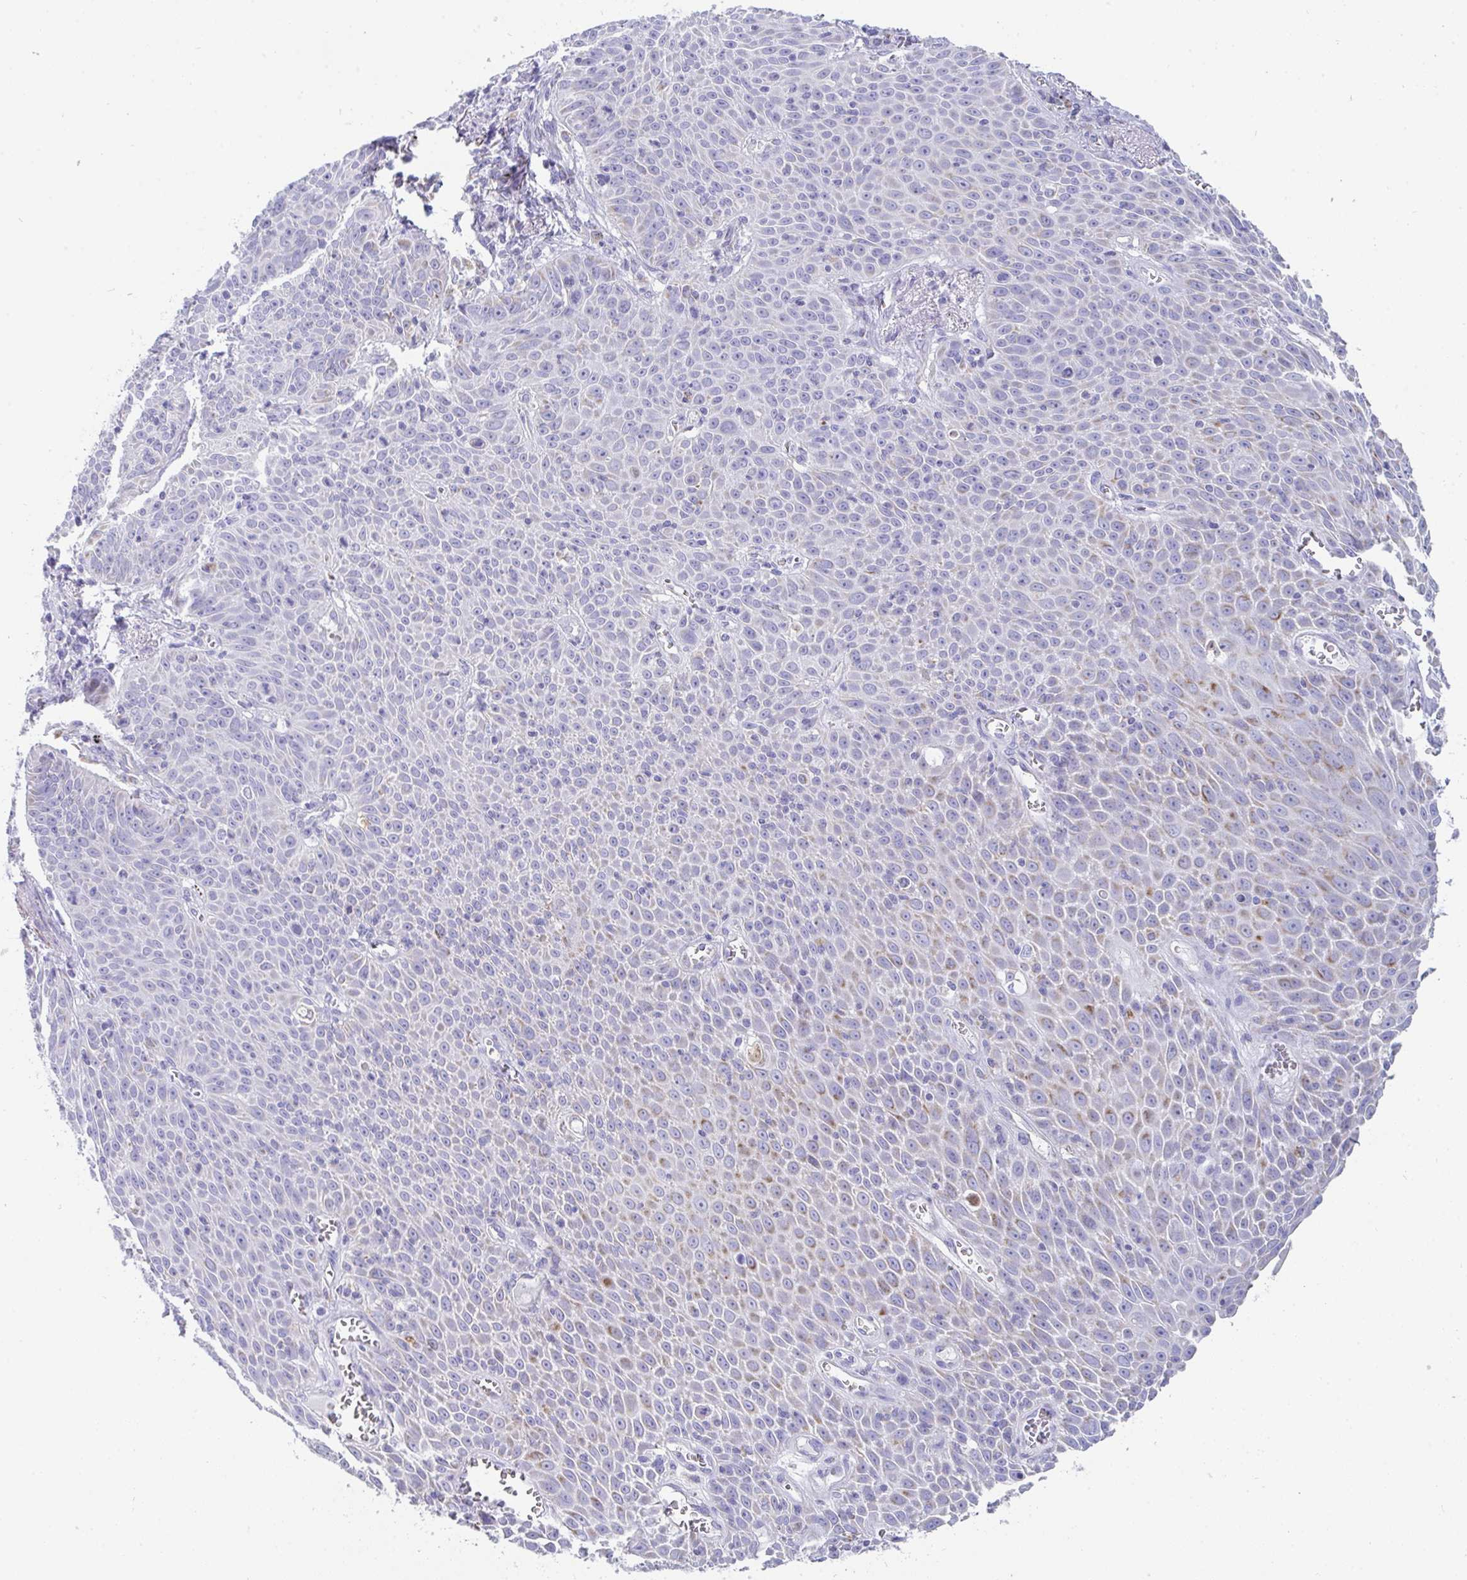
{"staining": {"intensity": "negative", "quantity": "none", "location": "none"}, "tissue": "lung cancer", "cell_type": "Tumor cells", "image_type": "cancer", "snomed": [{"axis": "morphology", "description": "Squamous cell carcinoma, NOS"}, {"axis": "morphology", "description": "Squamous cell carcinoma, metastatic, NOS"}, {"axis": "topography", "description": "Lymph node"}, {"axis": "topography", "description": "Lung"}], "caption": "Protein analysis of lung cancer (metastatic squamous cell carcinoma) shows no significant staining in tumor cells. (DAB IHC visualized using brightfield microscopy, high magnification).", "gene": "AIFM1", "patient": {"sex": "female", "age": 62}}